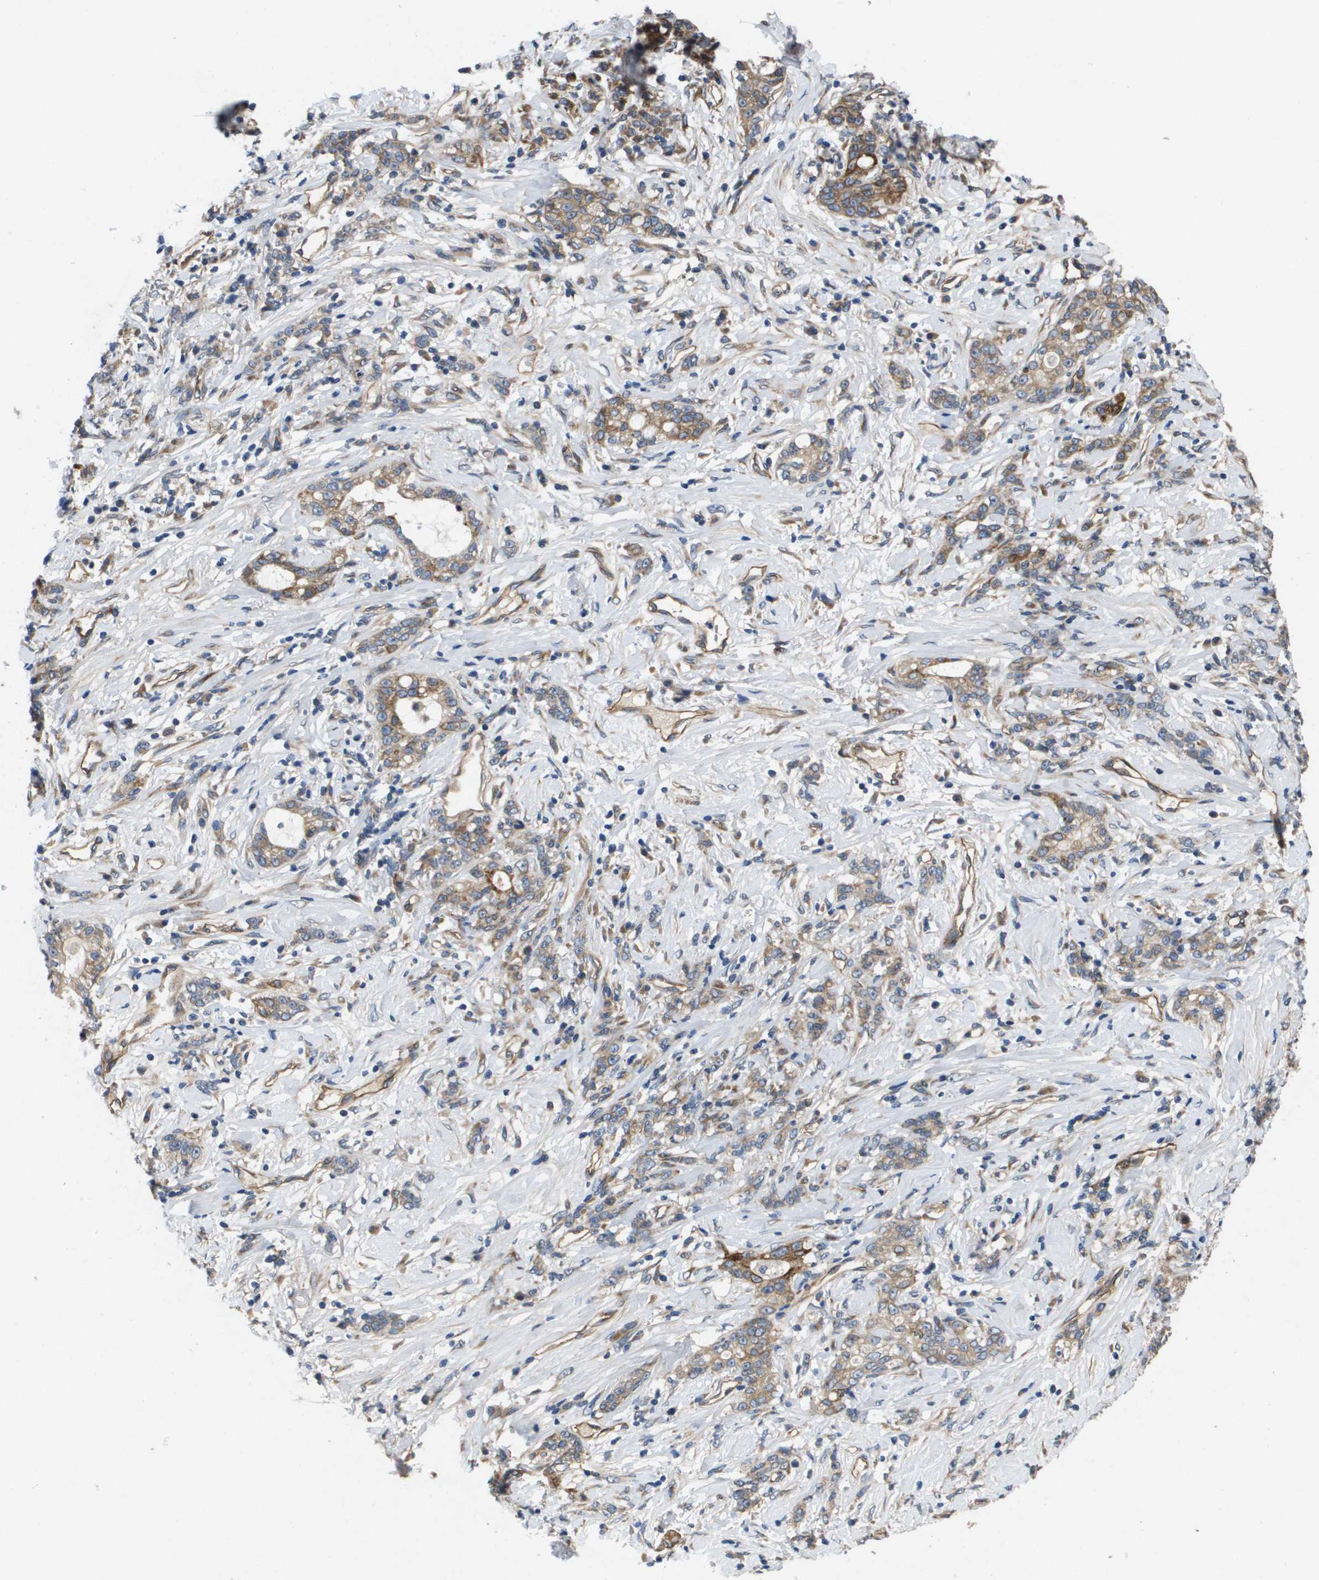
{"staining": {"intensity": "weak", "quantity": ">75%", "location": "cytoplasmic/membranous"}, "tissue": "stomach cancer", "cell_type": "Tumor cells", "image_type": "cancer", "snomed": [{"axis": "morphology", "description": "Adenocarcinoma, NOS"}, {"axis": "topography", "description": "Stomach, lower"}], "caption": "Immunohistochemical staining of adenocarcinoma (stomach) displays low levels of weak cytoplasmic/membranous expression in approximately >75% of tumor cells.", "gene": "ENTPD2", "patient": {"sex": "male", "age": 88}}